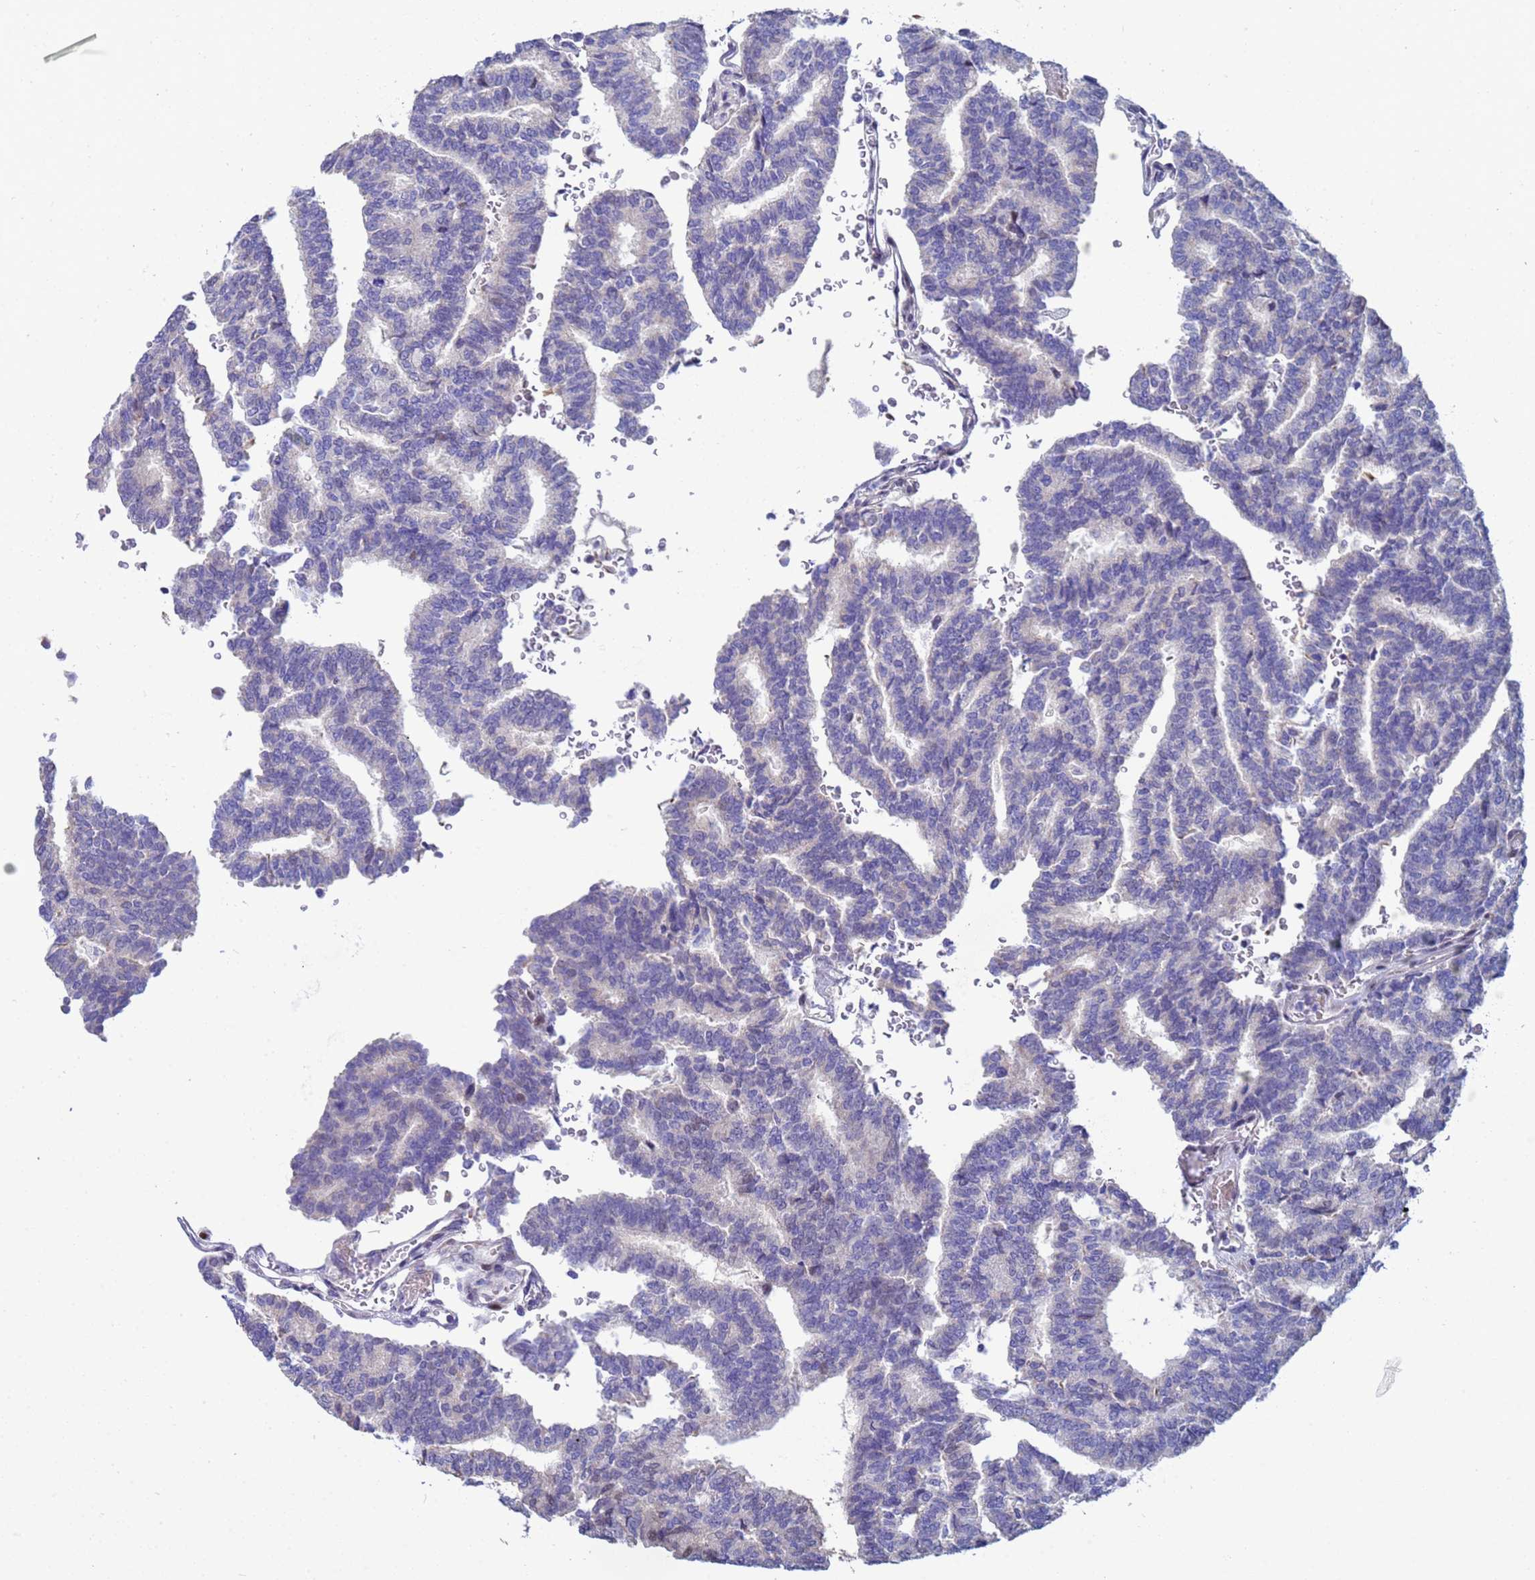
{"staining": {"intensity": "negative", "quantity": "none", "location": "none"}, "tissue": "thyroid cancer", "cell_type": "Tumor cells", "image_type": "cancer", "snomed": [{"axis": "morphology", "description": "Papillary adenocarcinoma, NOS"}, {"axis": "topography", "description": "Thyroid gland"}], "caption": "Thyroid cancer (papillary adenocarcinoma) was stained to show a protein in brown. There is no significant expression in tumor cells.", "gene": "PPP6R1", "patient": {"sex": "female", "age": 35}}